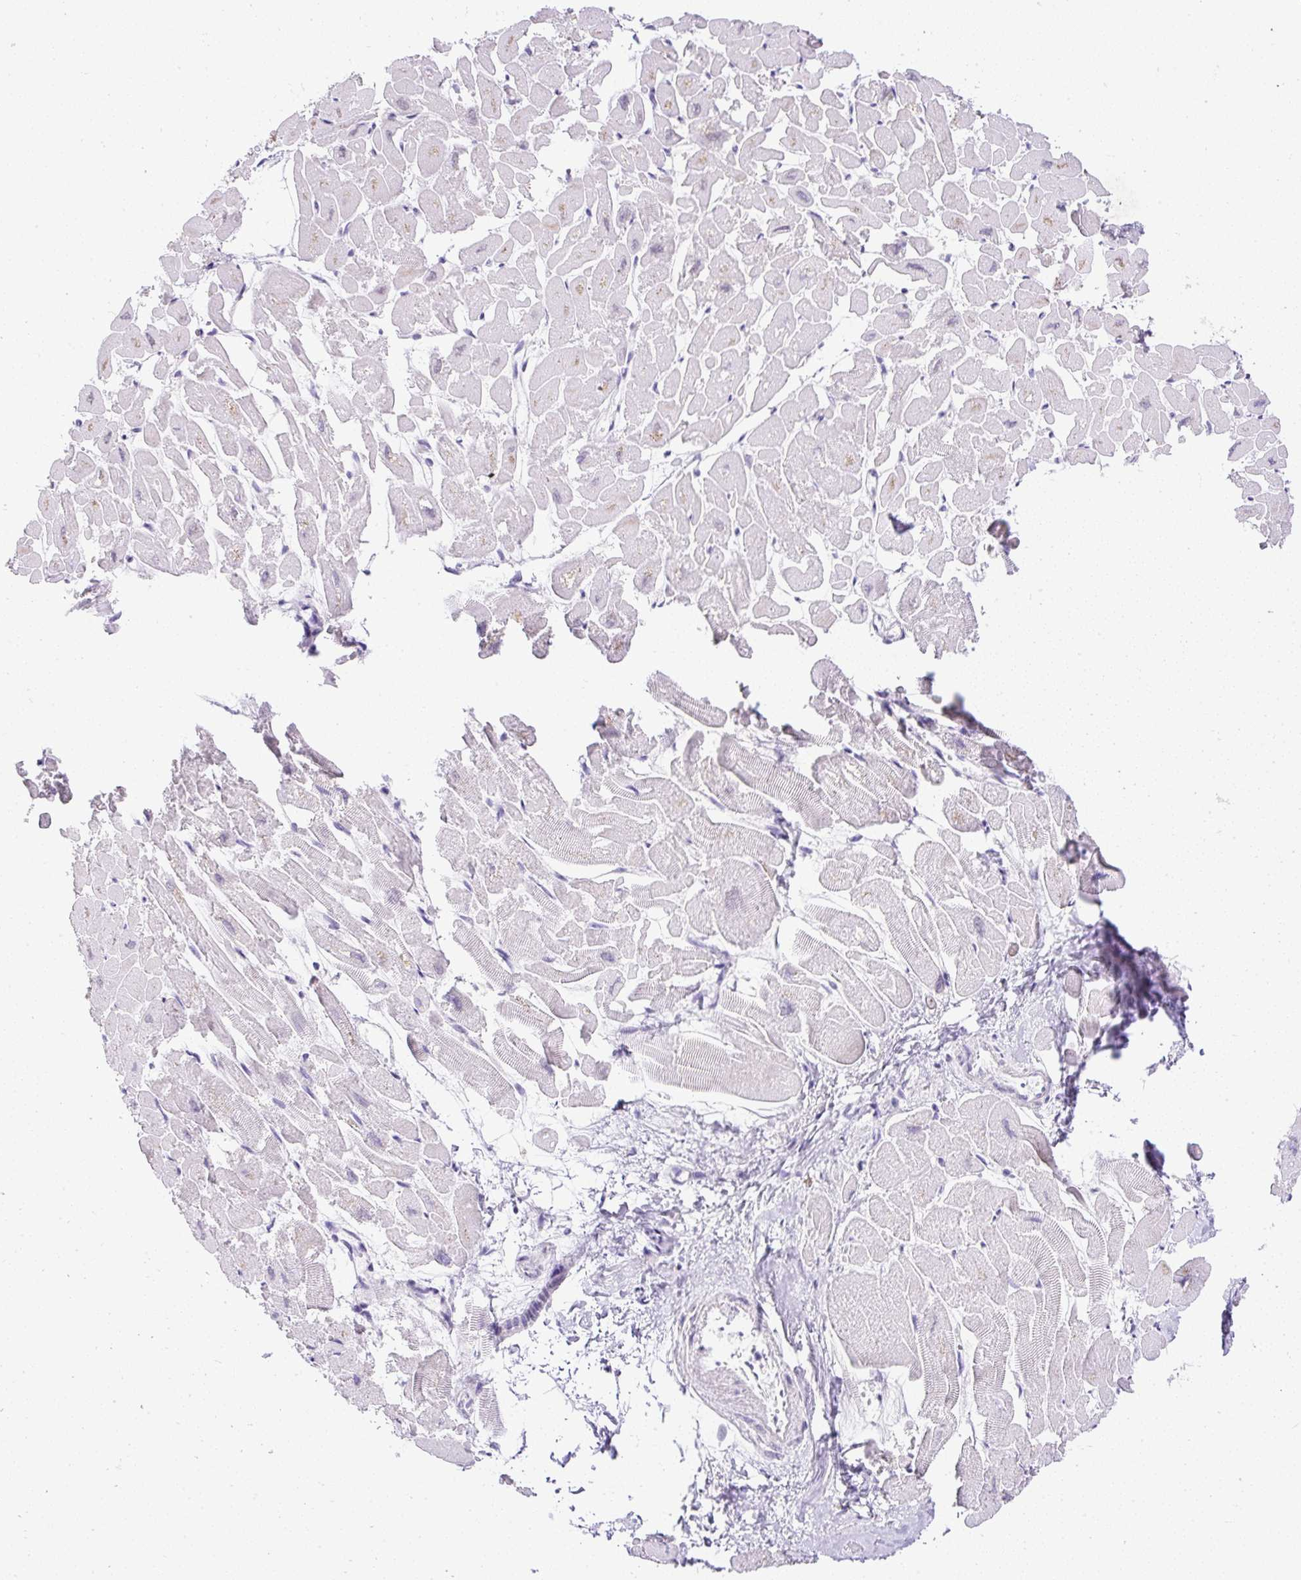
{"staining": {"intensity": "negative", "quantity": "none", "location": "none"}, "tissue": "heart muscle", "cell_type": "Cardiomyocytes", "image_type": "normal", "snomed": [{"axis": "morphology", "description": "Normal tissue, NOS"}, {"axis": "topography", "description": "Heart"}], "caption": "A high-resolution micrograph shows IHC staining of normal heart muscle, which exhibits no significant positivity in cardiomyocytes.", "gene": "WNT10B", "patient": {"sex": "male", "age": 54}}